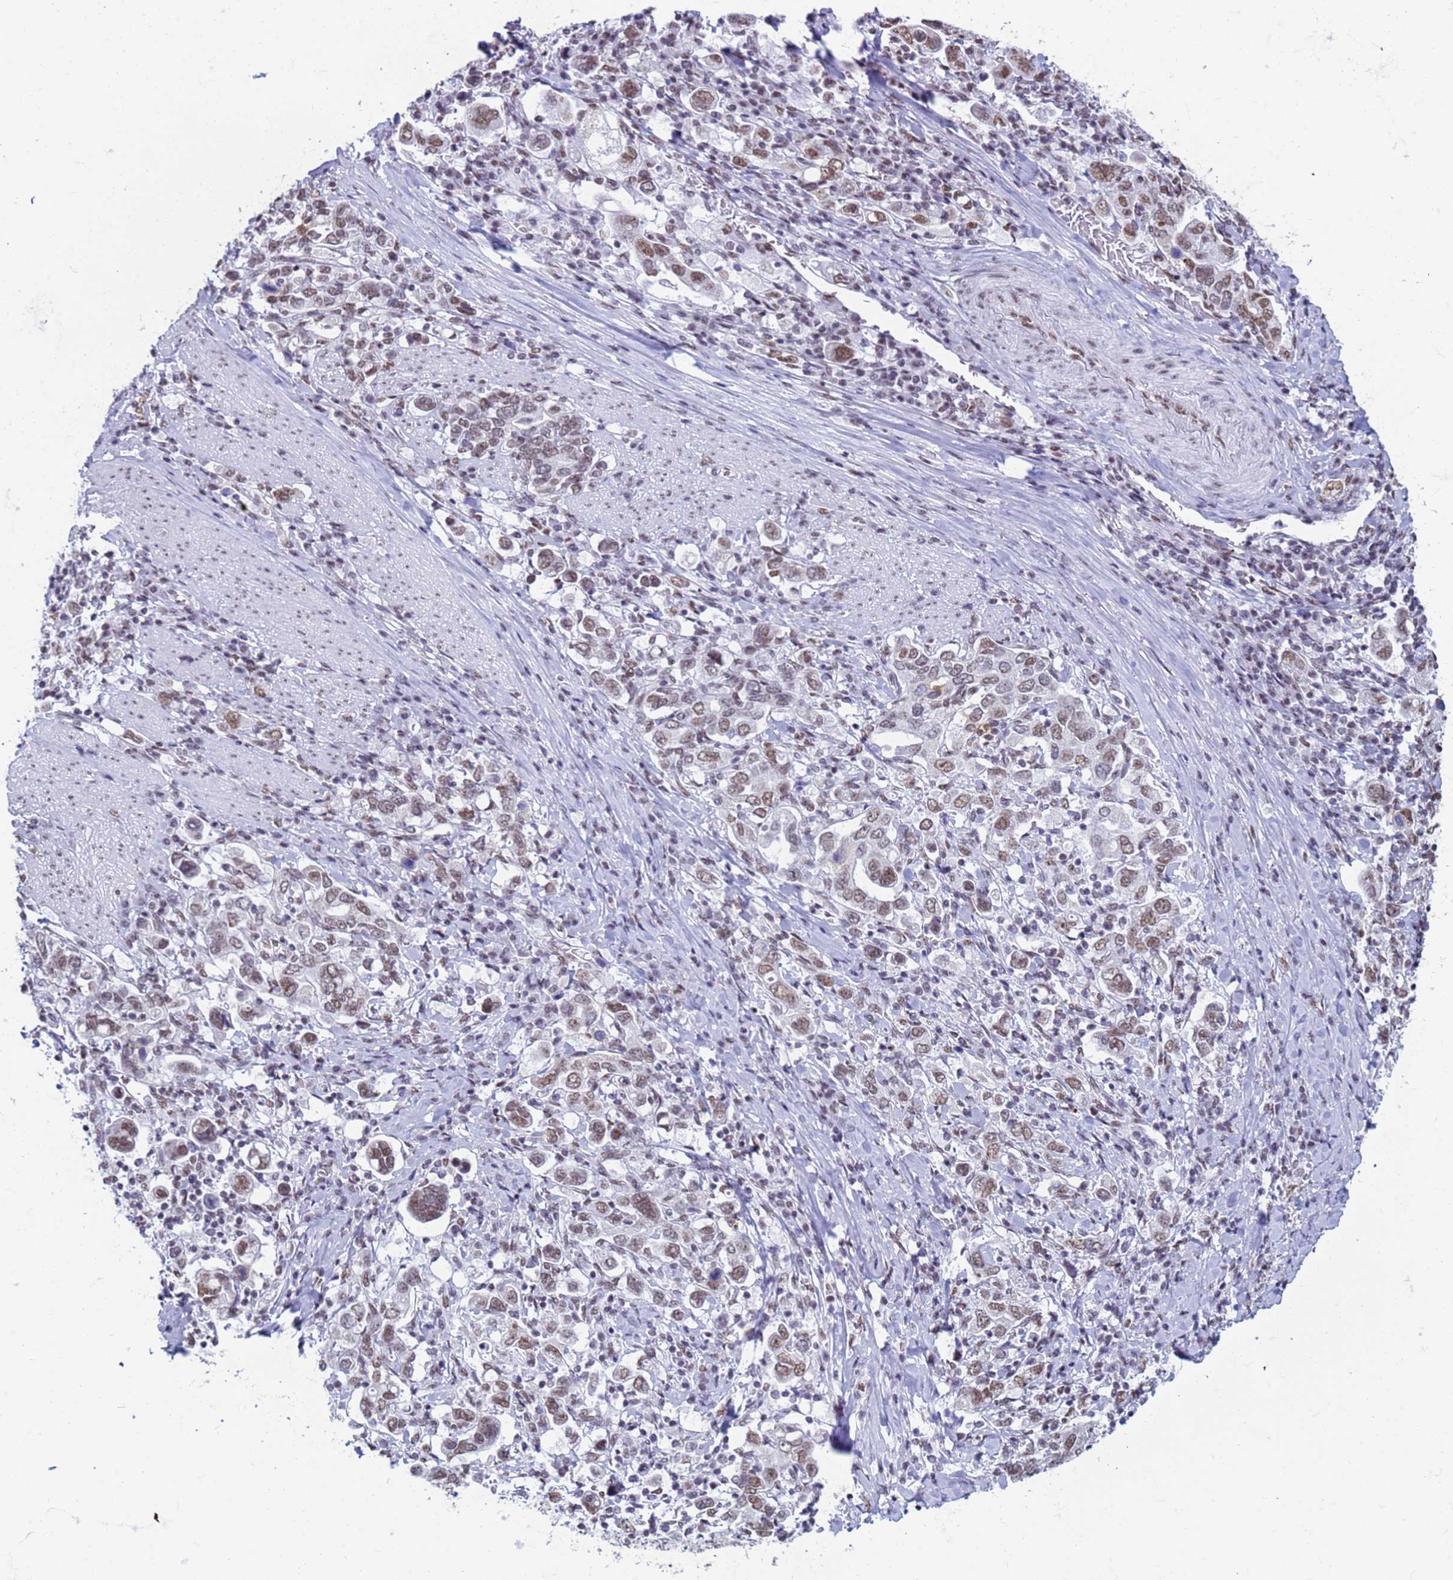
{"staining": {"intensity": "moderate", "quantity": ">75%", "location": "nuclear"}, "tissue": "stomach cancer", "cell_type": "Tumor cells", "image_type": "cancer", "snomed": [{"axis": "morphology", "description": "Adenocarcinoma, NOS"}, {"axis": "topography", "description": "Stomach, upper"}], "caption": "This micrograph exhibits immunohistochemistry (IHC) staining of human adenocarcinoma (stomach), with medium moderate nuclear positivity in about >75% of tumor cells.", "gene": "FAM170B", "patient": {"sex": "male", "age": 62}}